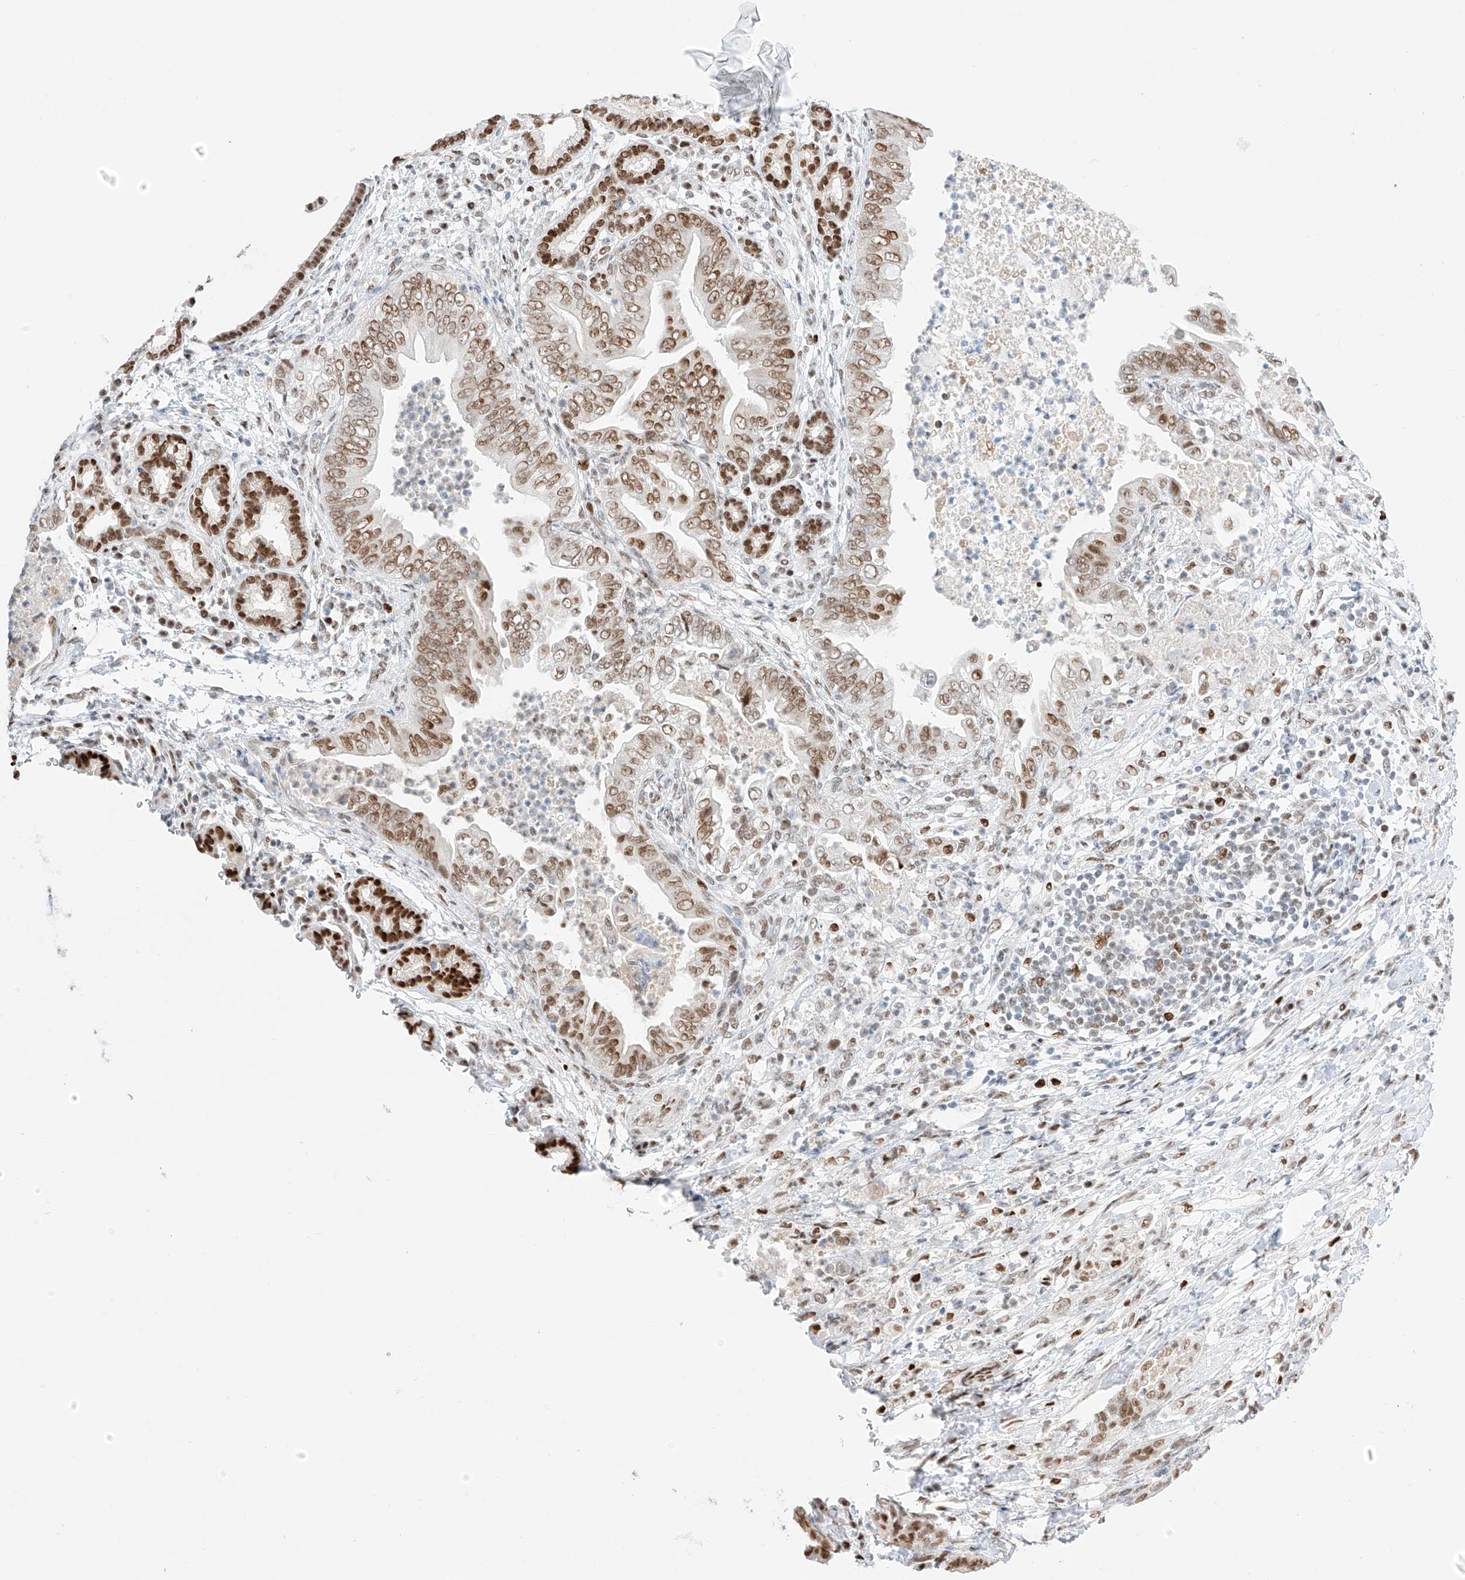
{"staining": {"intensity": "moderate", "quantity": ">75%", "location": "nuclear"}, "tissue": "pancreatic cancer", "cell_type": "Tumor cells", "image_type": "cancer", "snomed": [{"axis": "morphology", "description": "Adenocarcinoma, NOS"}, {"axis": "topography", "description": "Pancreas"}], "caption": "Human pancreatic cancer (adenocarcinoma) stained for a protein (brown) shows moderate nuclear positive expression in approximately >75% of tumor cells.", "gene": "APIP", "patient": {"sex": "male", "age": 75}}